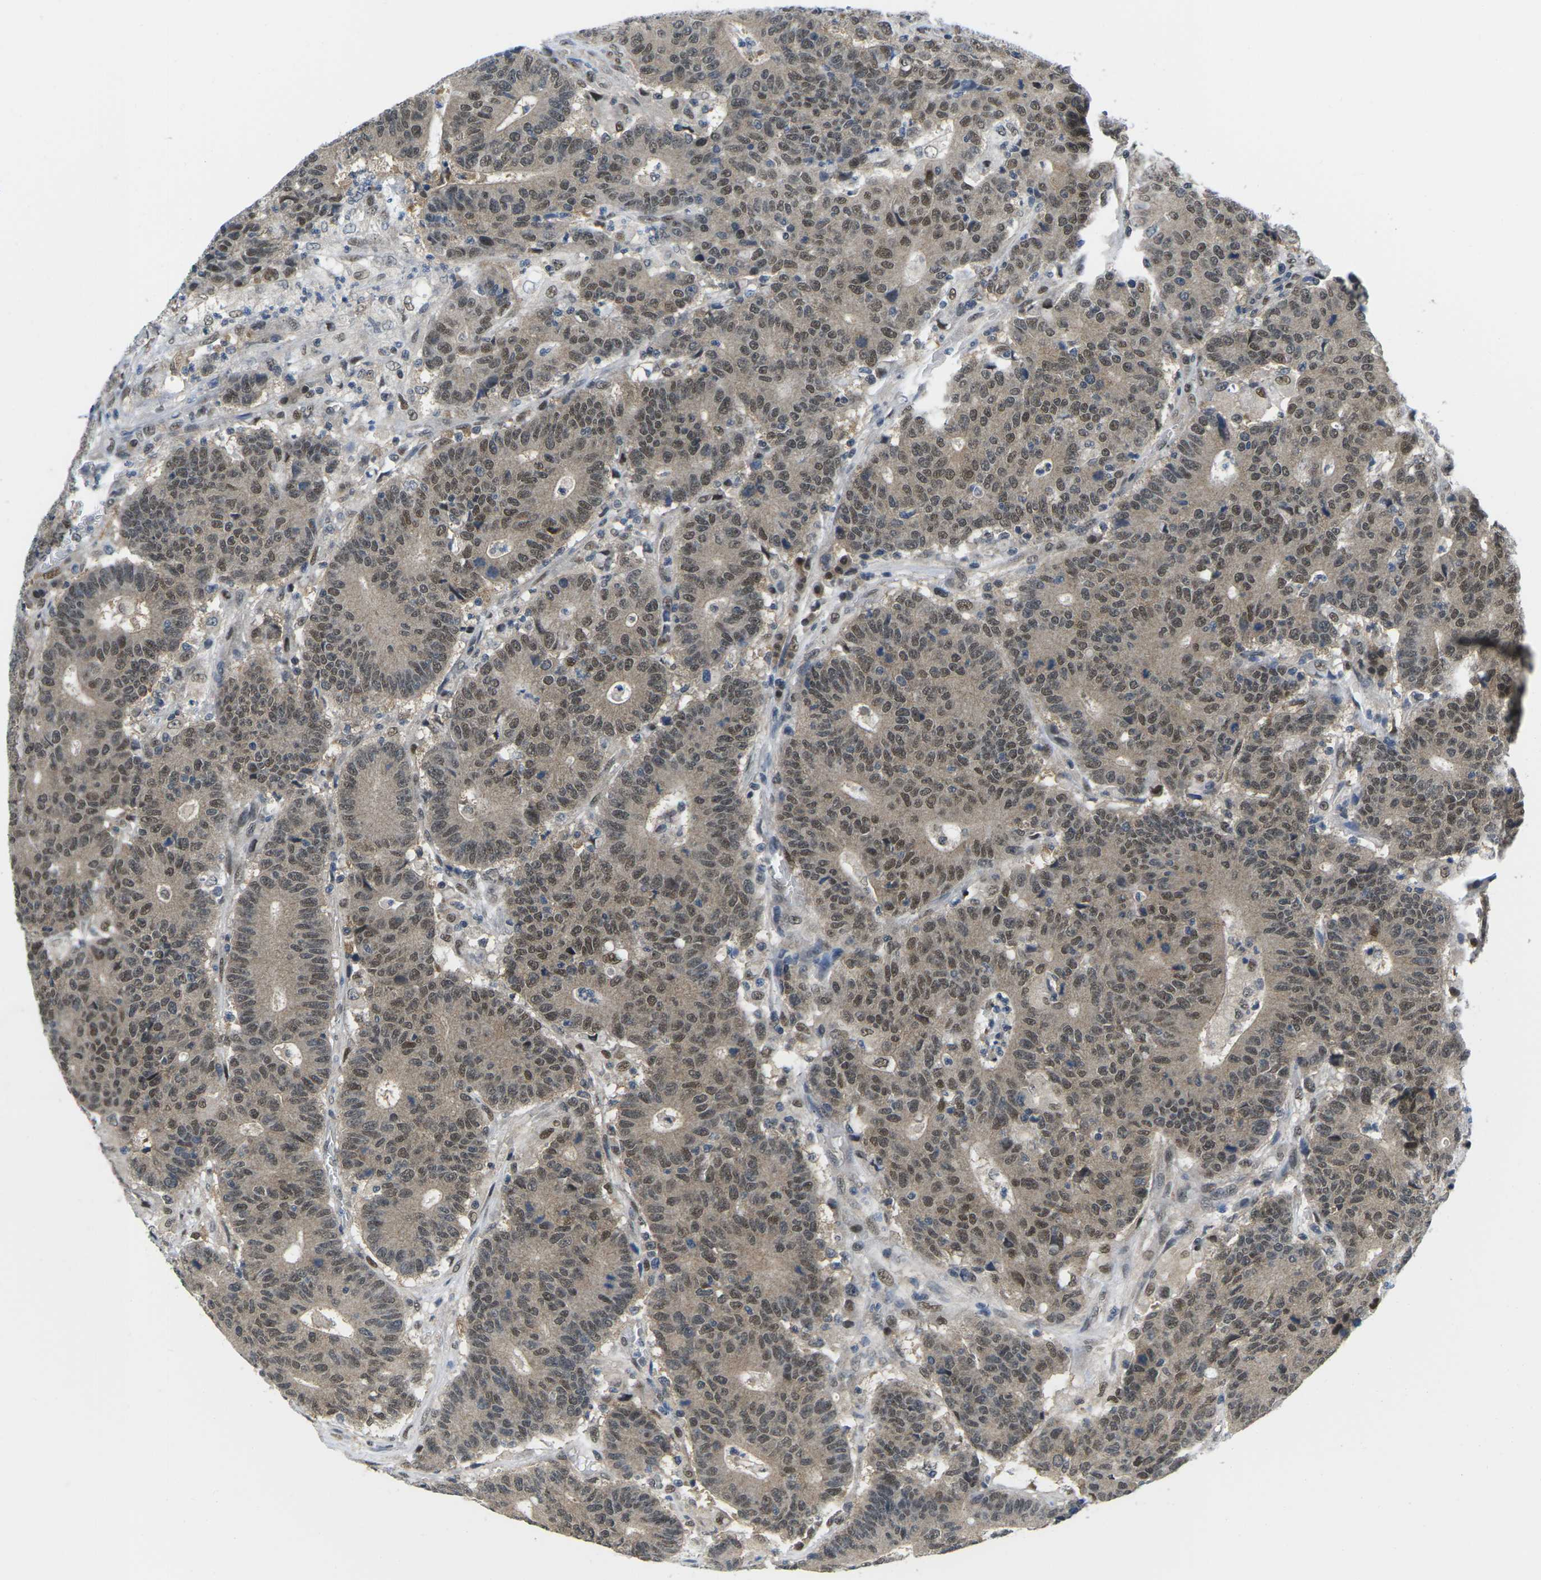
{"staining": {"intensity": "moderate", "quantity": ">75%", "location": "cytoplasmic/membranous,nuclear"}, "tissue": "colorectal cancer", "cell_type": "Tumor cells", "image_type": "cancer", "snomed": [{"axis": "morphology", "description": "Normal tissue, NOS"}, {"axis": "morphology", "description": "Adenocarcinoma, NOS"}, {"axis": "topography", "description": "Colon"}], "caption": "Tumor cells demonstrate moderate cytoplasmic/membranous and nuclear positivity in approximately >75% of cells in colorectal adenocarcinoma. (Brightfield microscopy of DAB IHC at high magnification).", "gene": "UBA7", "patient": {"sex": "female", "age": 75}}